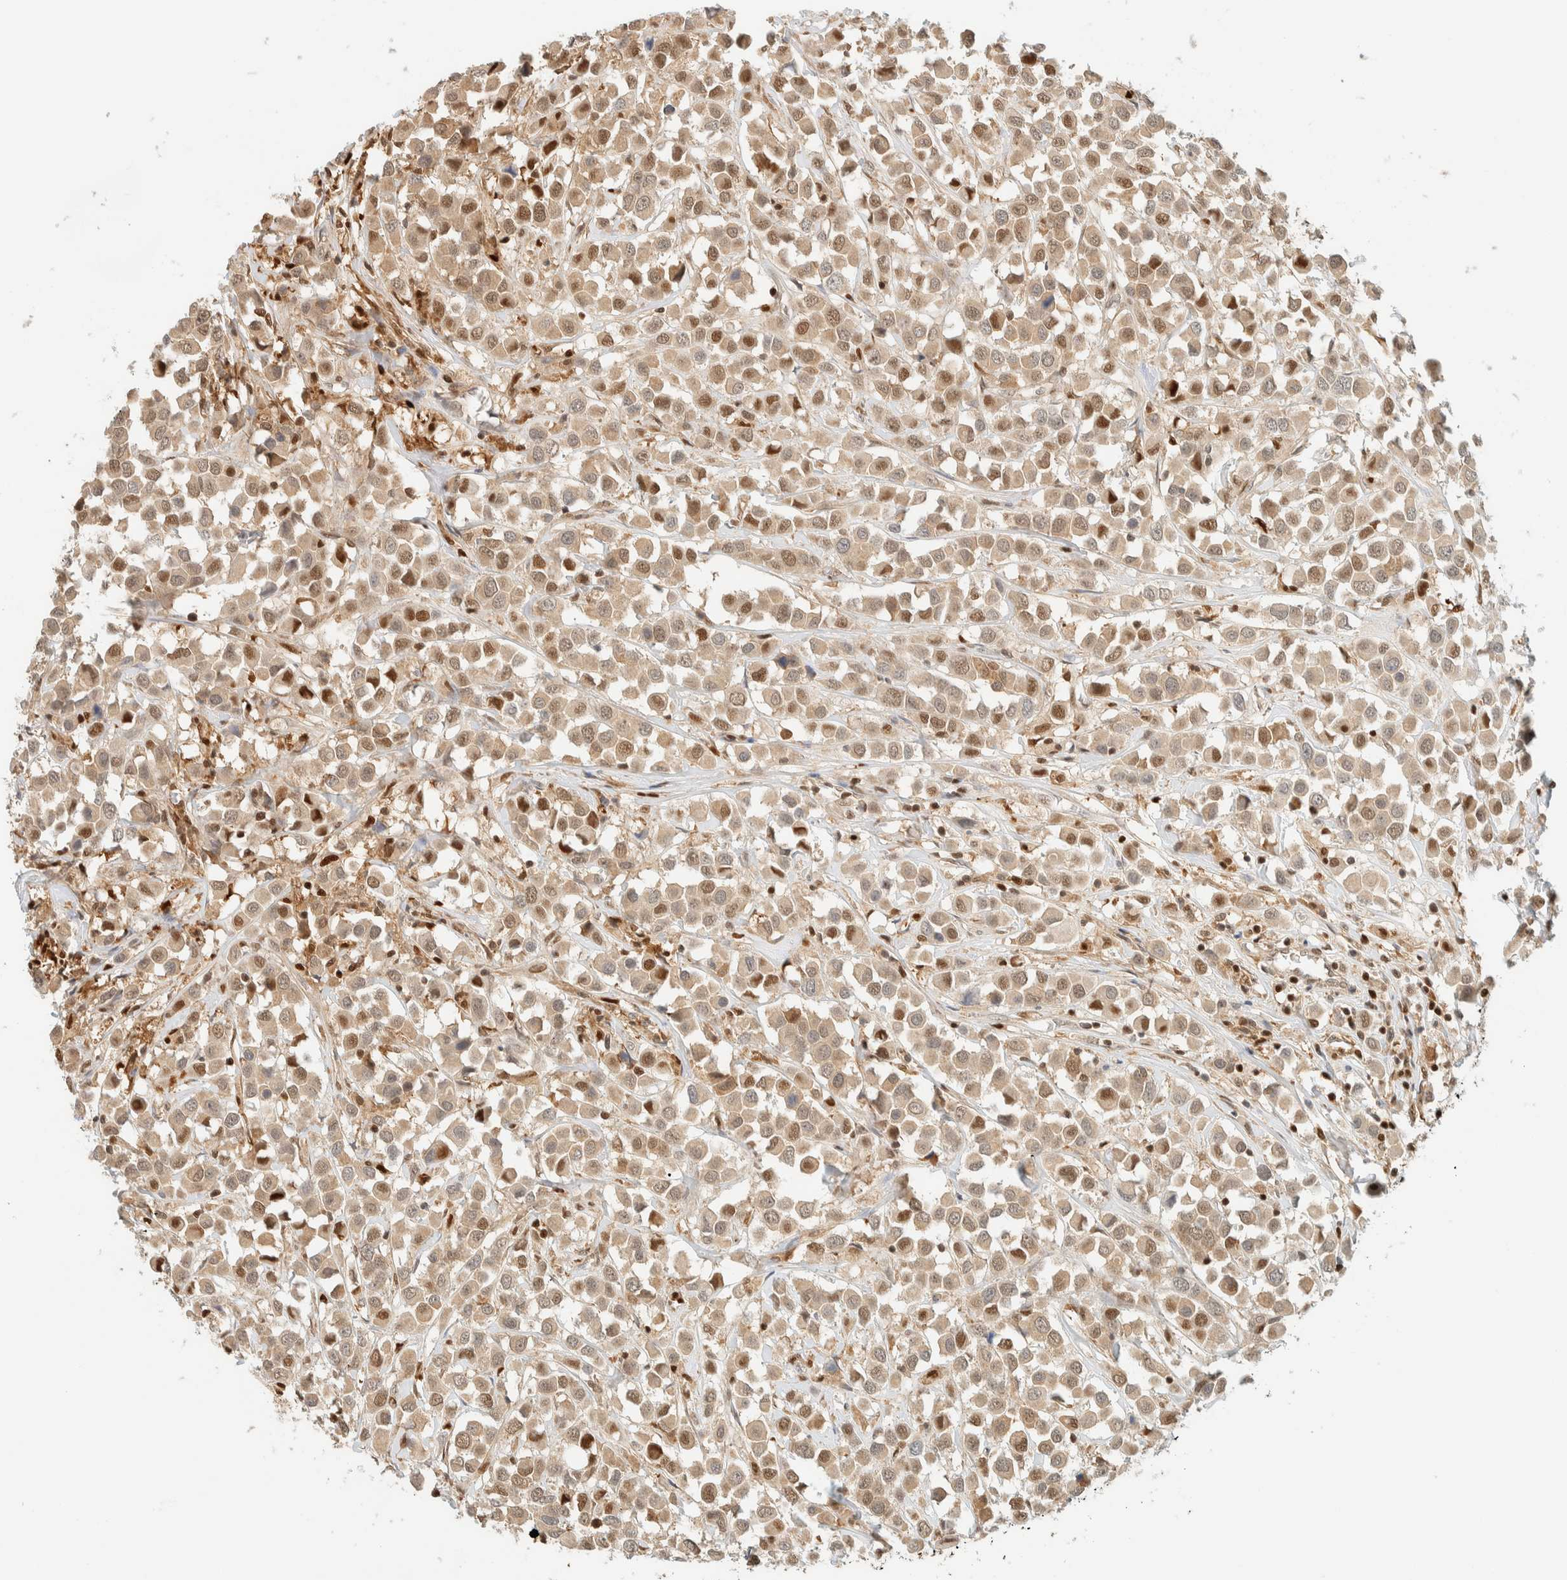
{"staining": {"intensity": "moderate", "quantity": ">75%", "location": "cytoplasmic/membranous,nuclear"}, "tissue": "breast cancer", "cell_type": "Tumor cells", "image_type": "cancer", "snomed": [{"axis": "morphology", "description": "Duct carcinoma"}, {"axis": "topography", "description": "Breast"}], "caption": "The image demonstrates immunohistochemical staining of breast cancer. There is moderate cytoplasmic/membranous and nuclear staining is seen in approximately >75% of tumor cells.", "gene": "ZBTB37", "patient": {"sex": "female", "age": 61}}